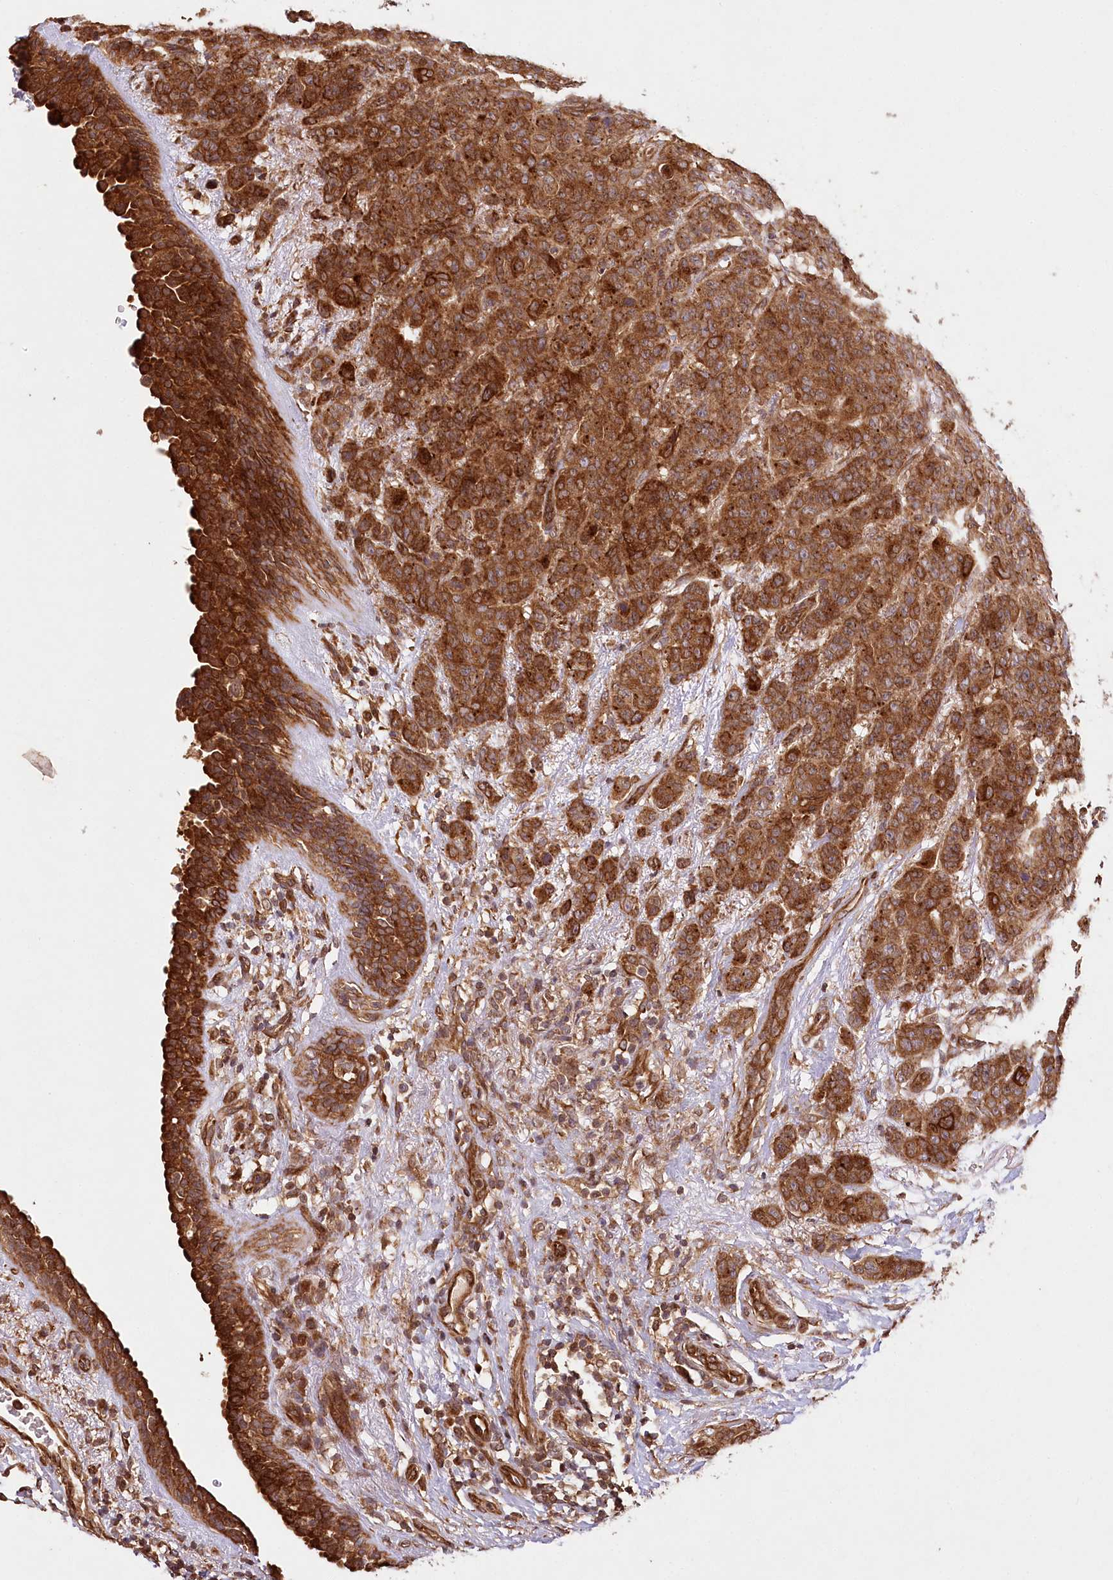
{"staining": {"intensity": "strong", "quantity": ">75%", "location": "cytoplasmic/membranous"}, "tissue": "breast cancer", "cell_type": "Tumor cells", "image_type": "cancer", "snomed": [{"axis": "morphology", "description": "Duct carcinoma"}, {"axis": "topography", "description": "Breast"}], "caption": "Strong cytoplasmic/membranous positivity is seen in about >75% of tumor cells in breast cancer.", "gene": "LSS", "patient": {"sex": "female", "age": 40}}